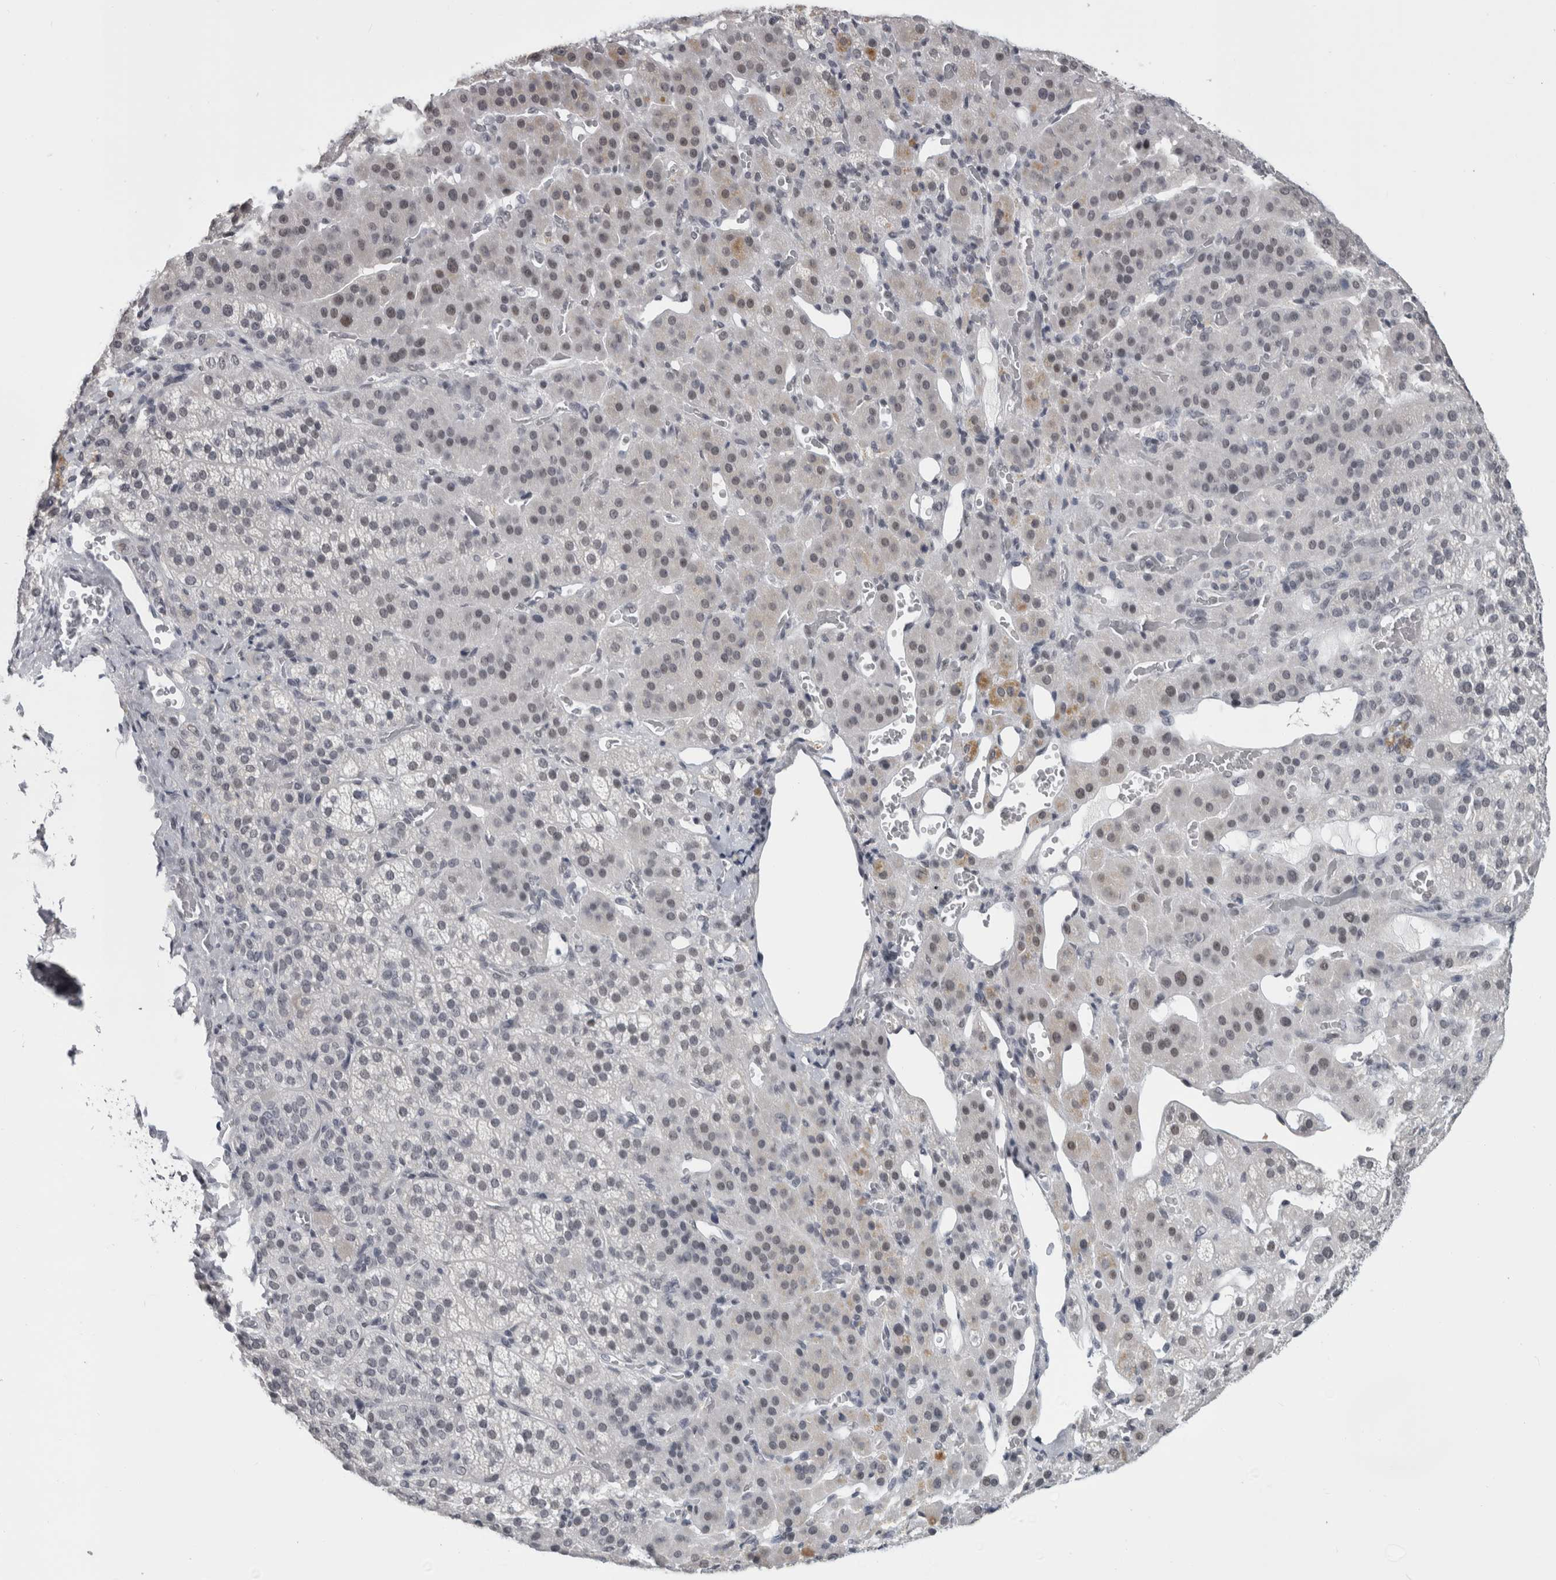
{"staining": {"intensity": "weak", "quantity": "25%-75%", "location": "nuclear"}, "tissue": "adrenal gland", "cell_type": "Glandular cells", "image_type": "normal", "snomed": [{"axis": "morphology", "description": "Normal tissue, NOS"}, {"axis": "topography", "description": "Adrenal gland"}], "caption": "A high-resolution micrograph shows IHC staining of unremarkable adrenal gland, which demonstrates weak nuclear expression in approximately 25%-75% of glandular cells. The staining was performed using DAB (3,3'-diaminobenzidine) to visualize the protein expression in brown, while the nuclei were stained in blue with hematoxylin (Magnification: 20x).", "gene": "ARID4B", "patient": {"sex": "male", "age": 57}}